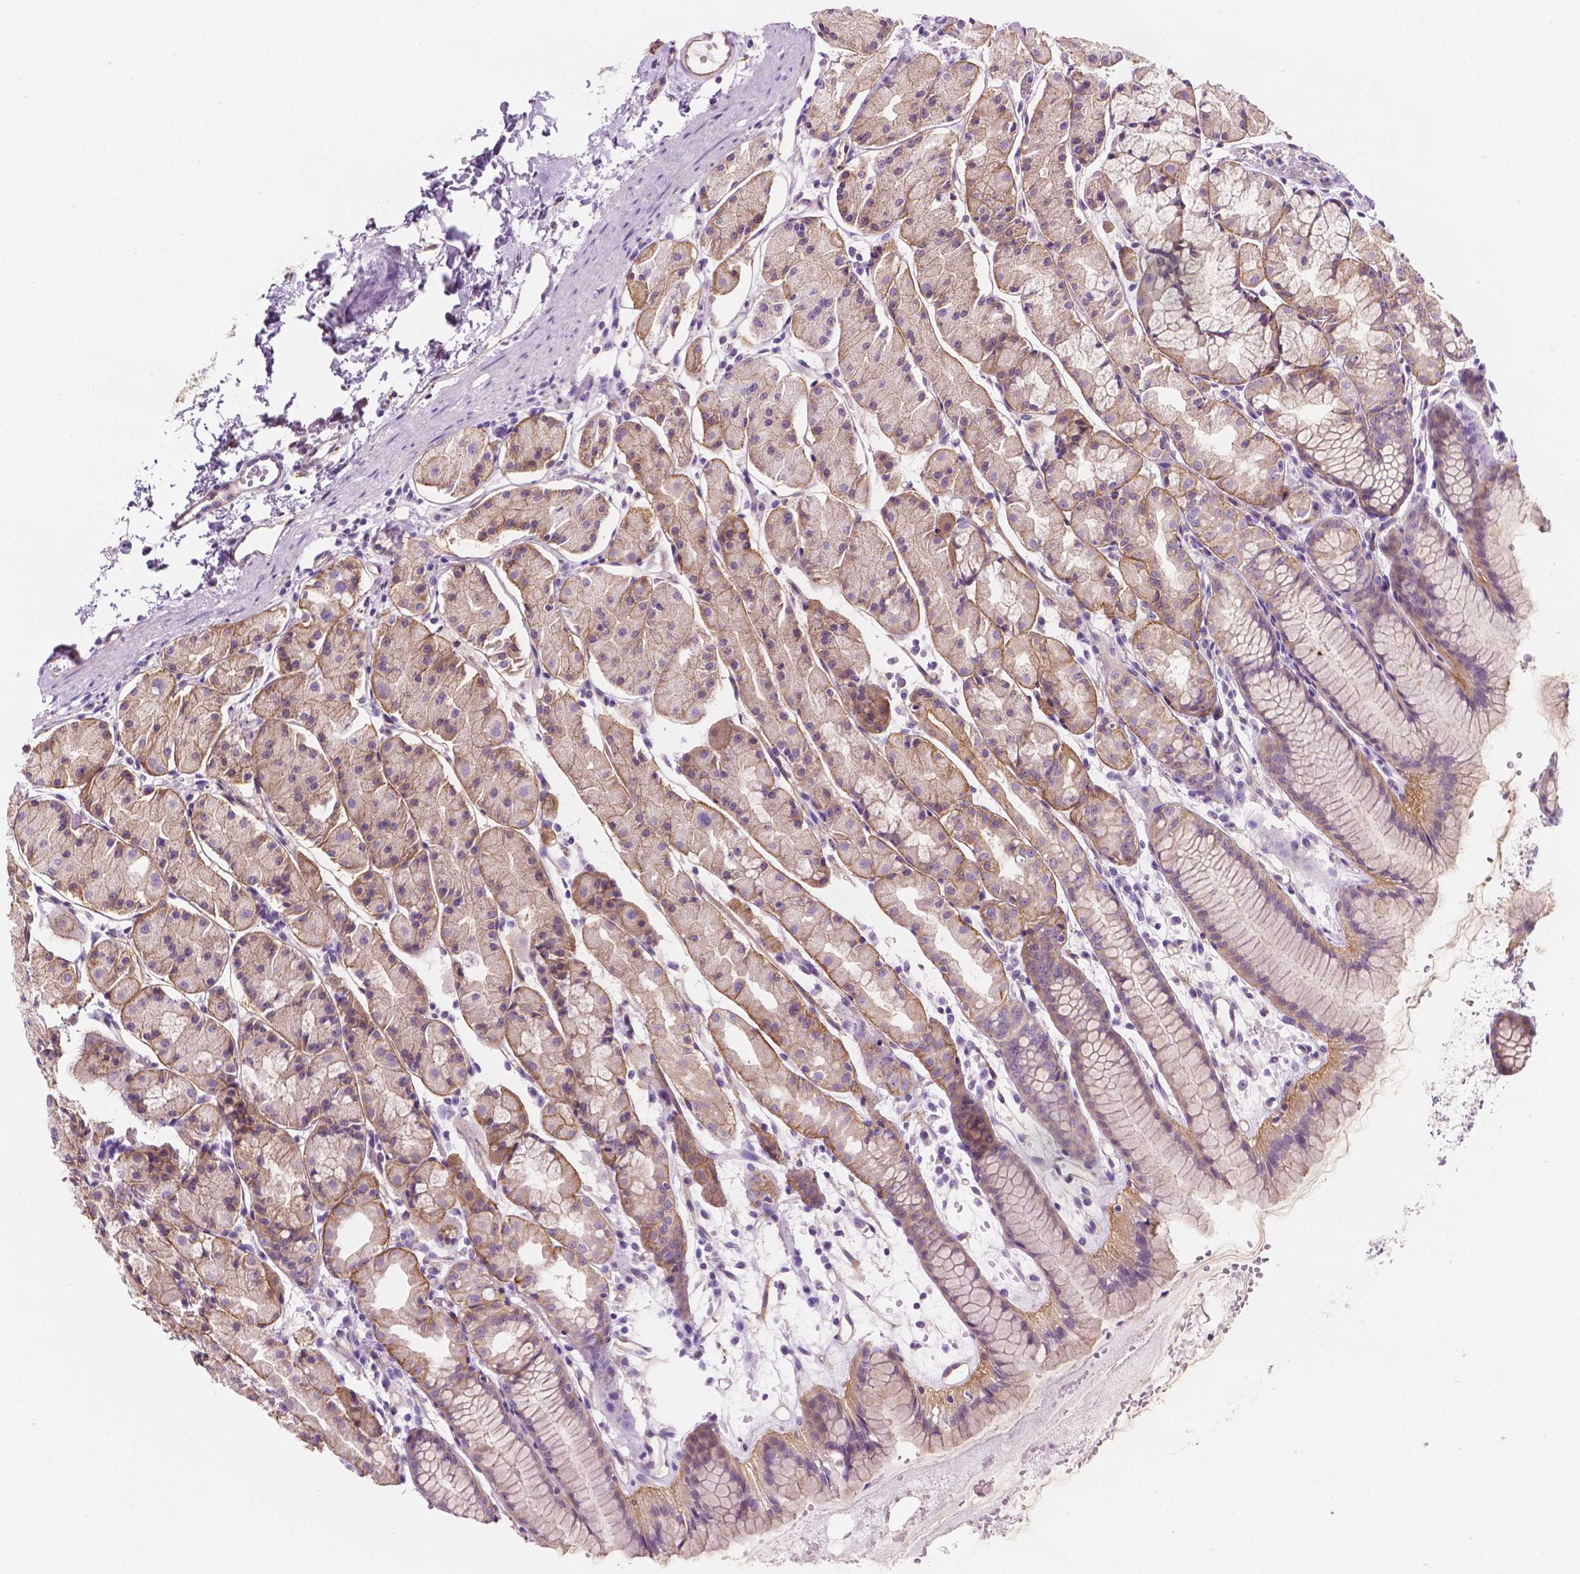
{"staining": {"intensity": "weak", "quantity": "25%-75%", "location": "cytoplasmic/membranous"}, "tissue": "stomach", "cell_type": "Glandular cells", "image_type": "normal", "snomed": [{"axis": "morphology", "description": "Normal tissue, NOS"}, {"axis": "topography", "description": "Stomach, upper"}], "caption": "IHC (DAB) staining of normal stomach reveals weak cytoplasmic/membranous protein positivity in approximately 25%-75% of glandular cells.", "gene": "NOS1AP", "patient": {"sex": "male", "age": 47}}